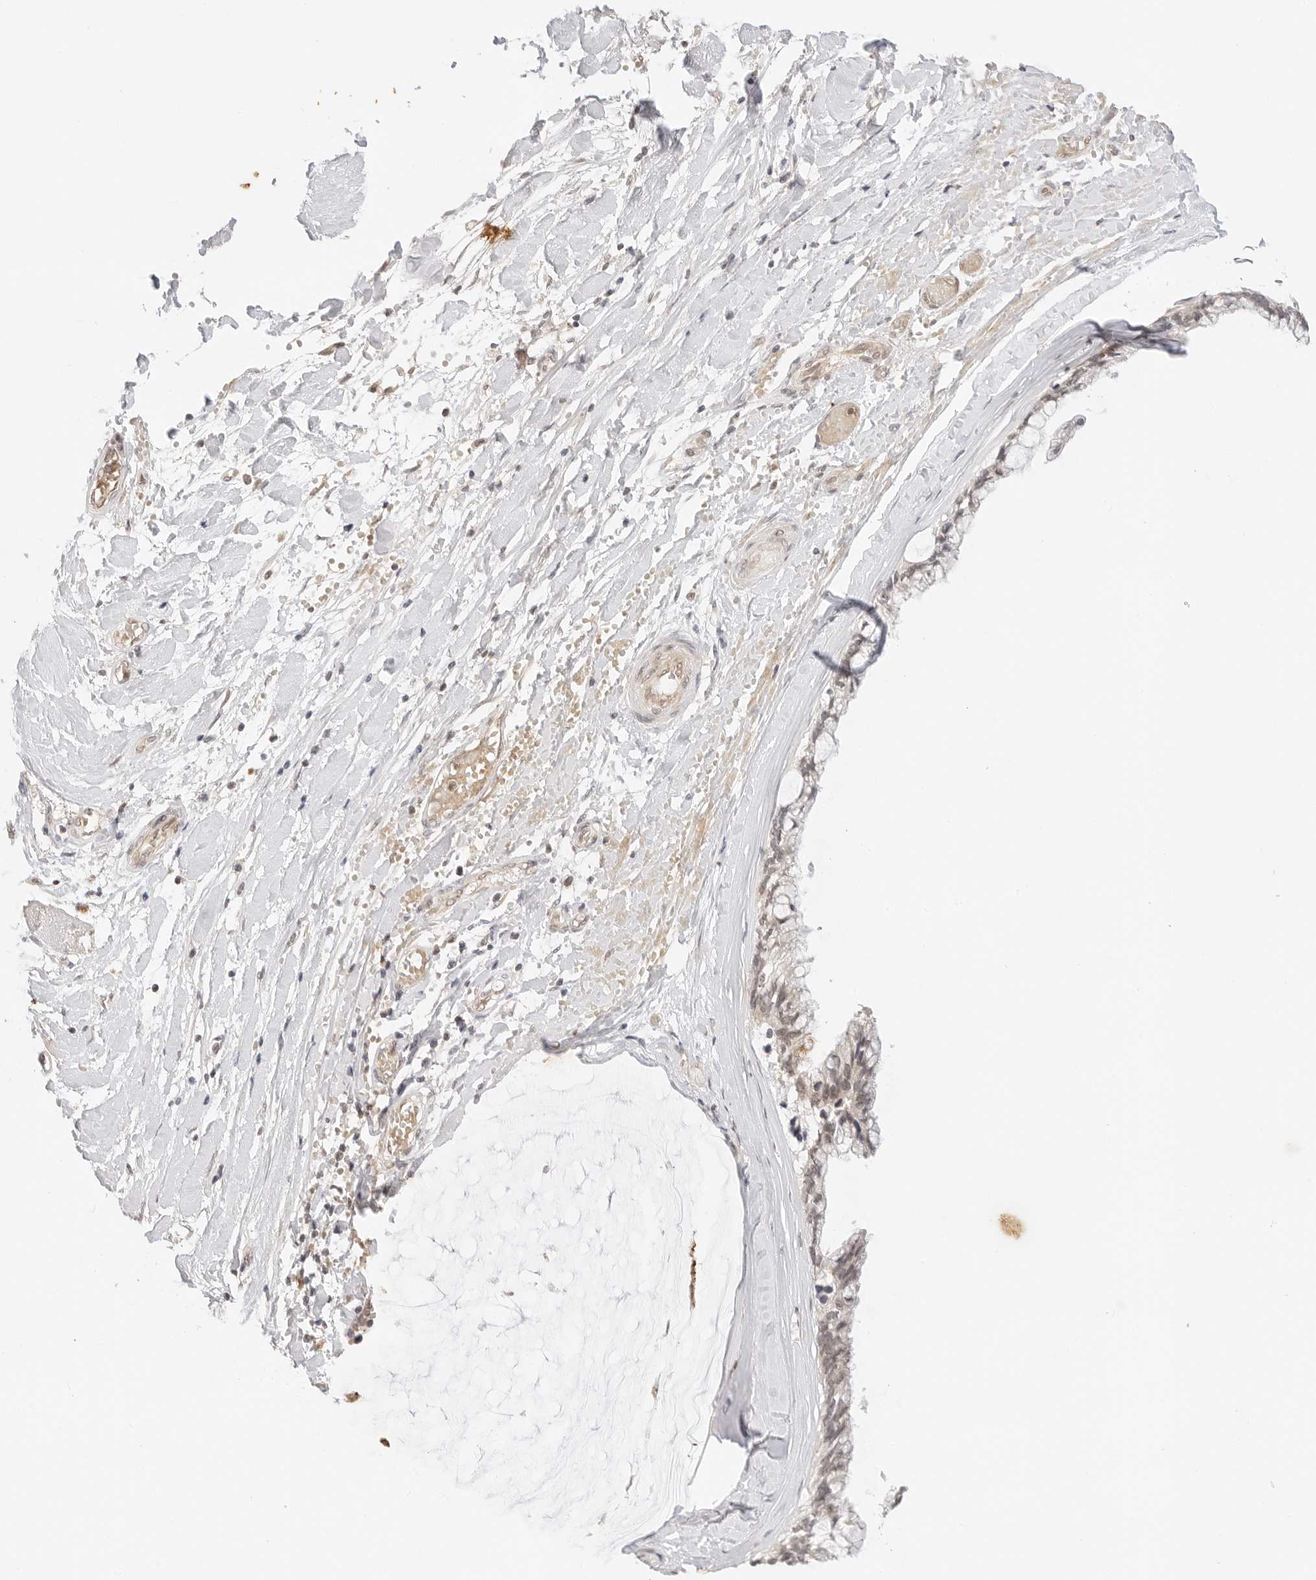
{"staining": {"intensity": "weak", "quantity": ">75%", "location": "cytoplasmic/membranous,nuclear"}, "tissue": "ovarian cancer", "cell_type": "Tumor cells", "image_type": "cancer", "snomed": [{"axis": "morphology", "description": "Cystadenocarcinoma, mucinous, NOS"}, {"axis": "topography", "description": "Ovary"}], "caption": "High-magnification brightfield microscopy of ovarian mucinous cystadenocarcinoma stained with DAB (3,3'-diaminobenzidine) (brown) and counterstained with hematoxylin (blue). tumor cells exhibit weak cytoplasmic/membranous and nuclear expression is identified in about>75% of cells.", "gene": "GPR34", "patient": {"sex": "female", "age": 39}}